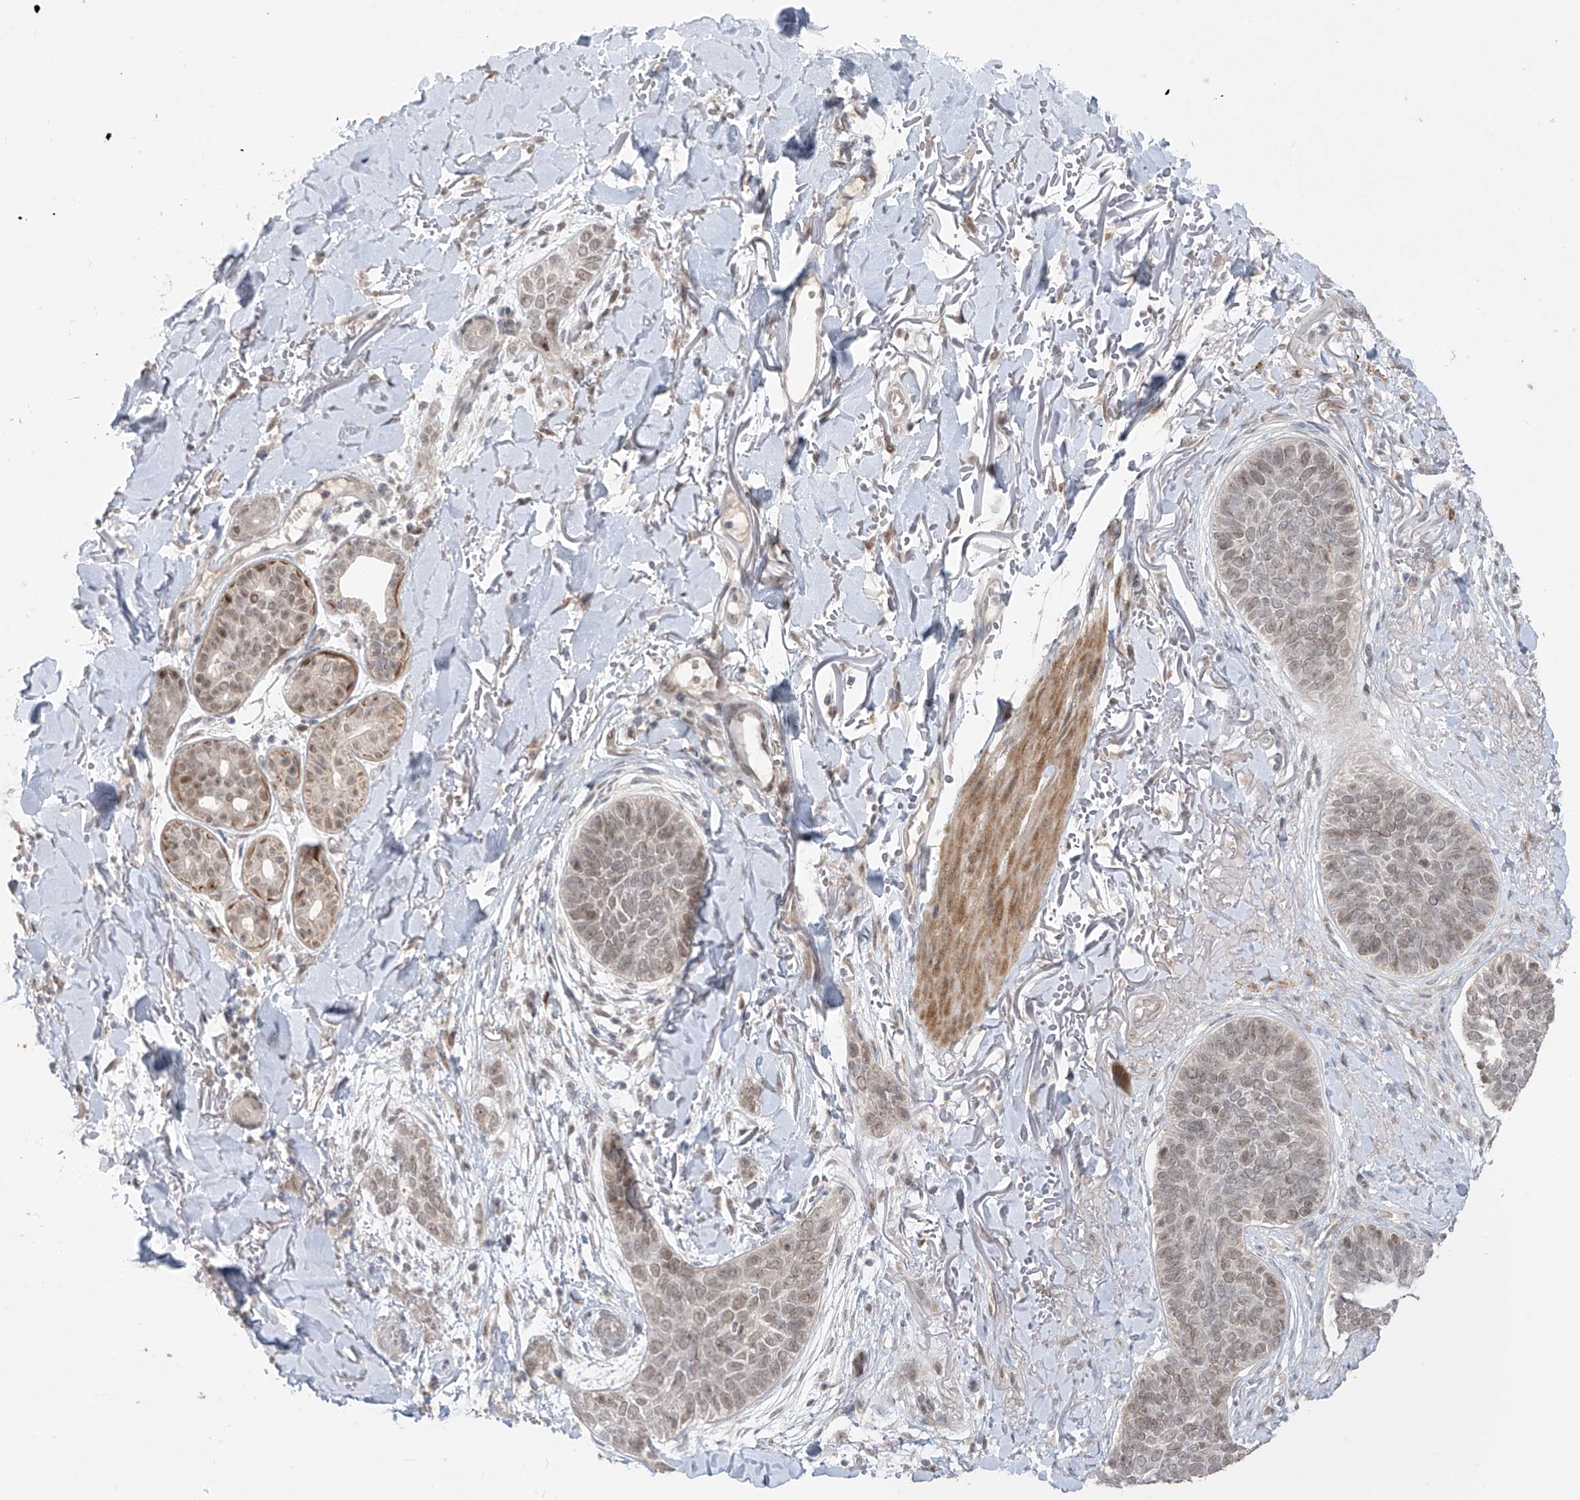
{"staining": {"intensity": "weak", "quantity": ">75%", "location": "nuclear"}, "tissue": "skin cancer", "cell_type": "Tumor cells", "image_type": "cancer", "snomed": [{"axis": "morphology", "description": "Basal cell carcinoma"}, {"axis": "topography", "description": "Skin"}], "caption": "This micrograph exhibits immunohistochemistry staining of skin basal cell carcinoma, with low weak nuclear staining in about >75% of tumor cells.", "gene": "OGT", "patient": {"sex": "male", "age": 85}}